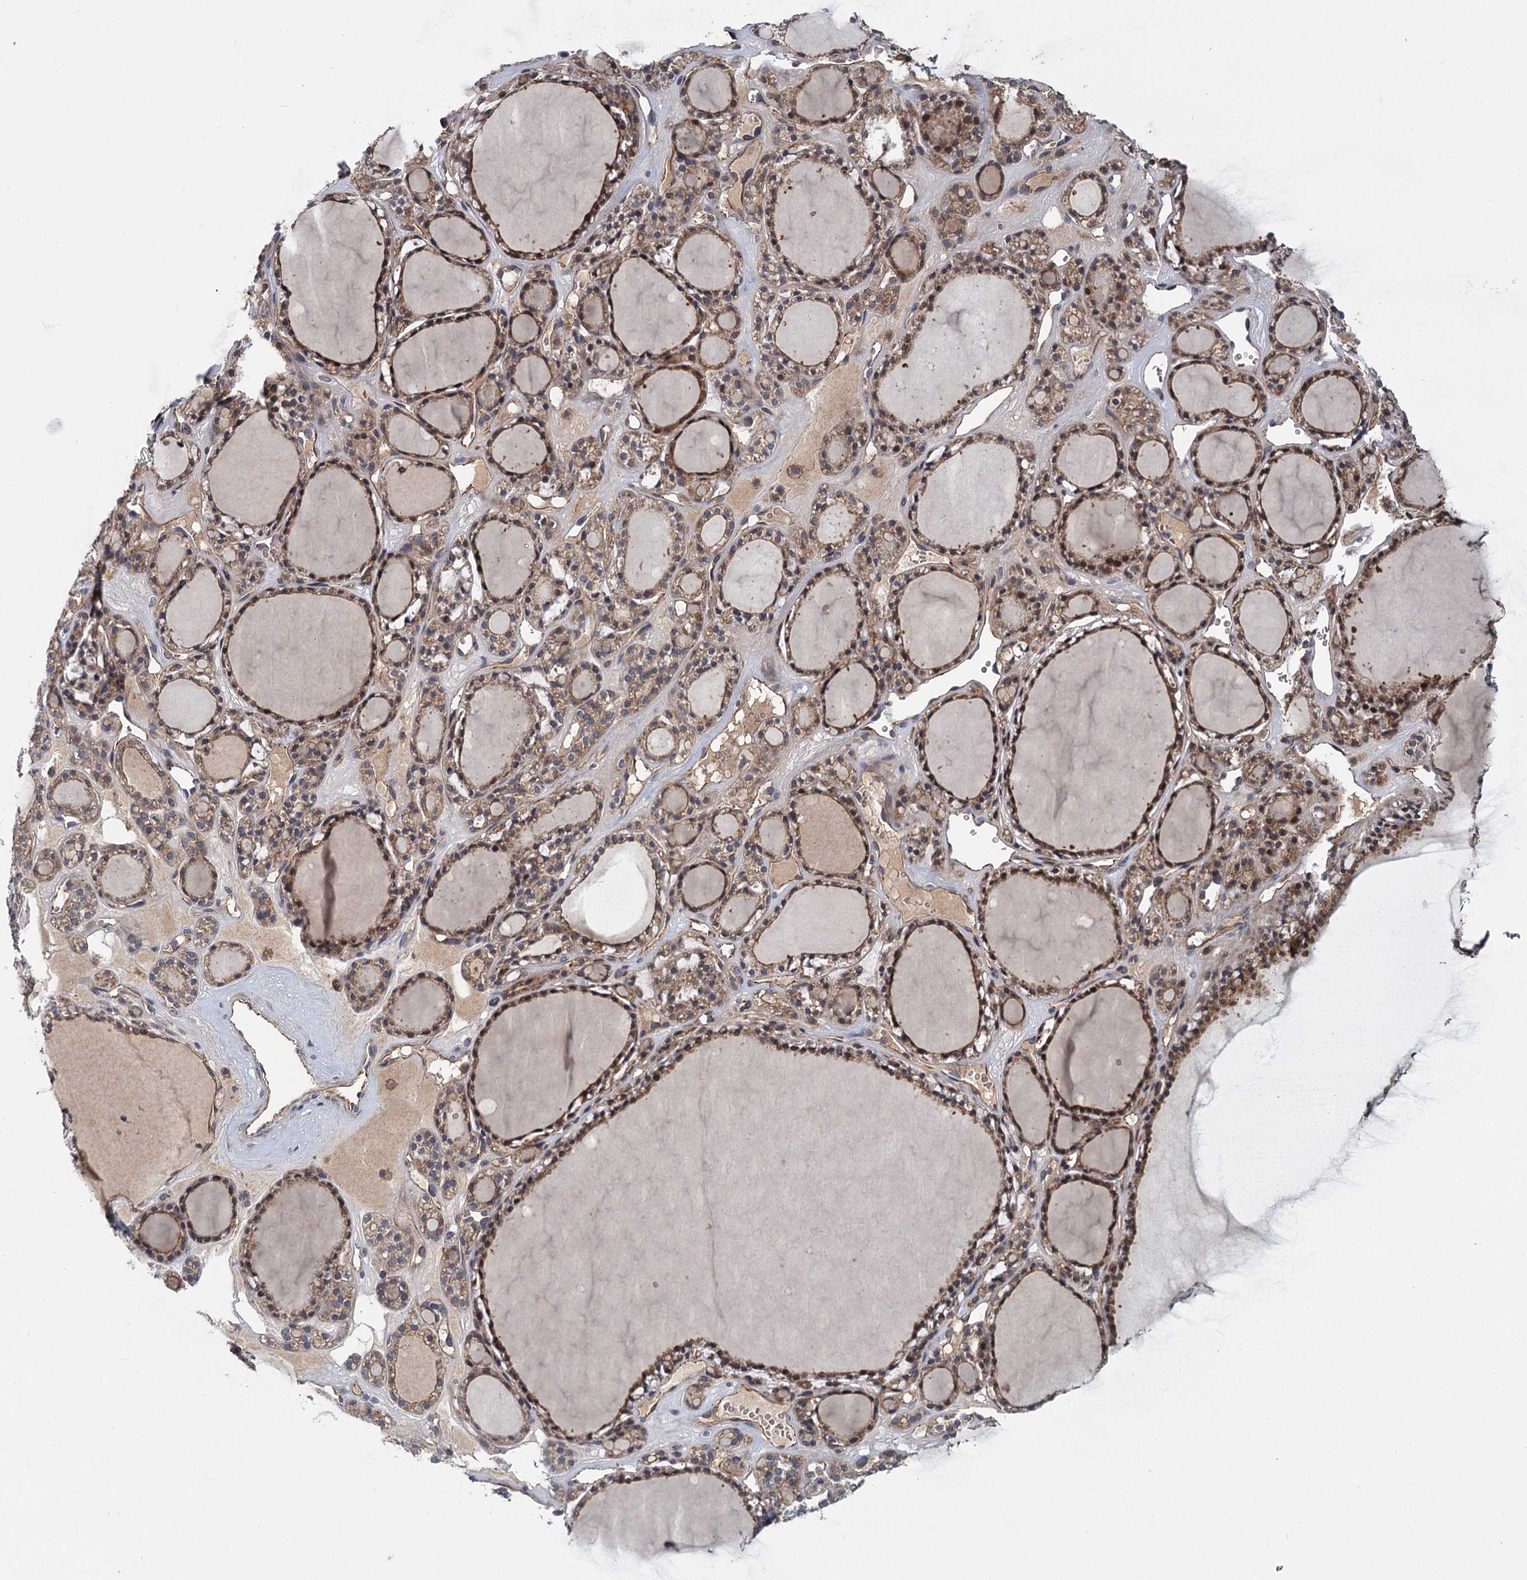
{"staining": {"intensity": "moderate", "quantity": ">75%", "location": "cytoplasmic/membranous"}, "tissue": "thyroid gland", "cell_type": "Glandular cells", "image_type": "normal", "snomed": [{"axis": "morphology", "description": "Normal tissue, NOS"}, {"axis": "topography", "description": "Thyroid gland"}], "caption": "The image exhibits staining of unremarkable thyroid gland, revealing moderate cytoplasmic/membranous protein positivity (brown color) within glandular cells. The protein is shown in brown color, while the nuclei are stained blue.", "gene": "MTRR", "patient": {"sex": "female", "age": 28}}